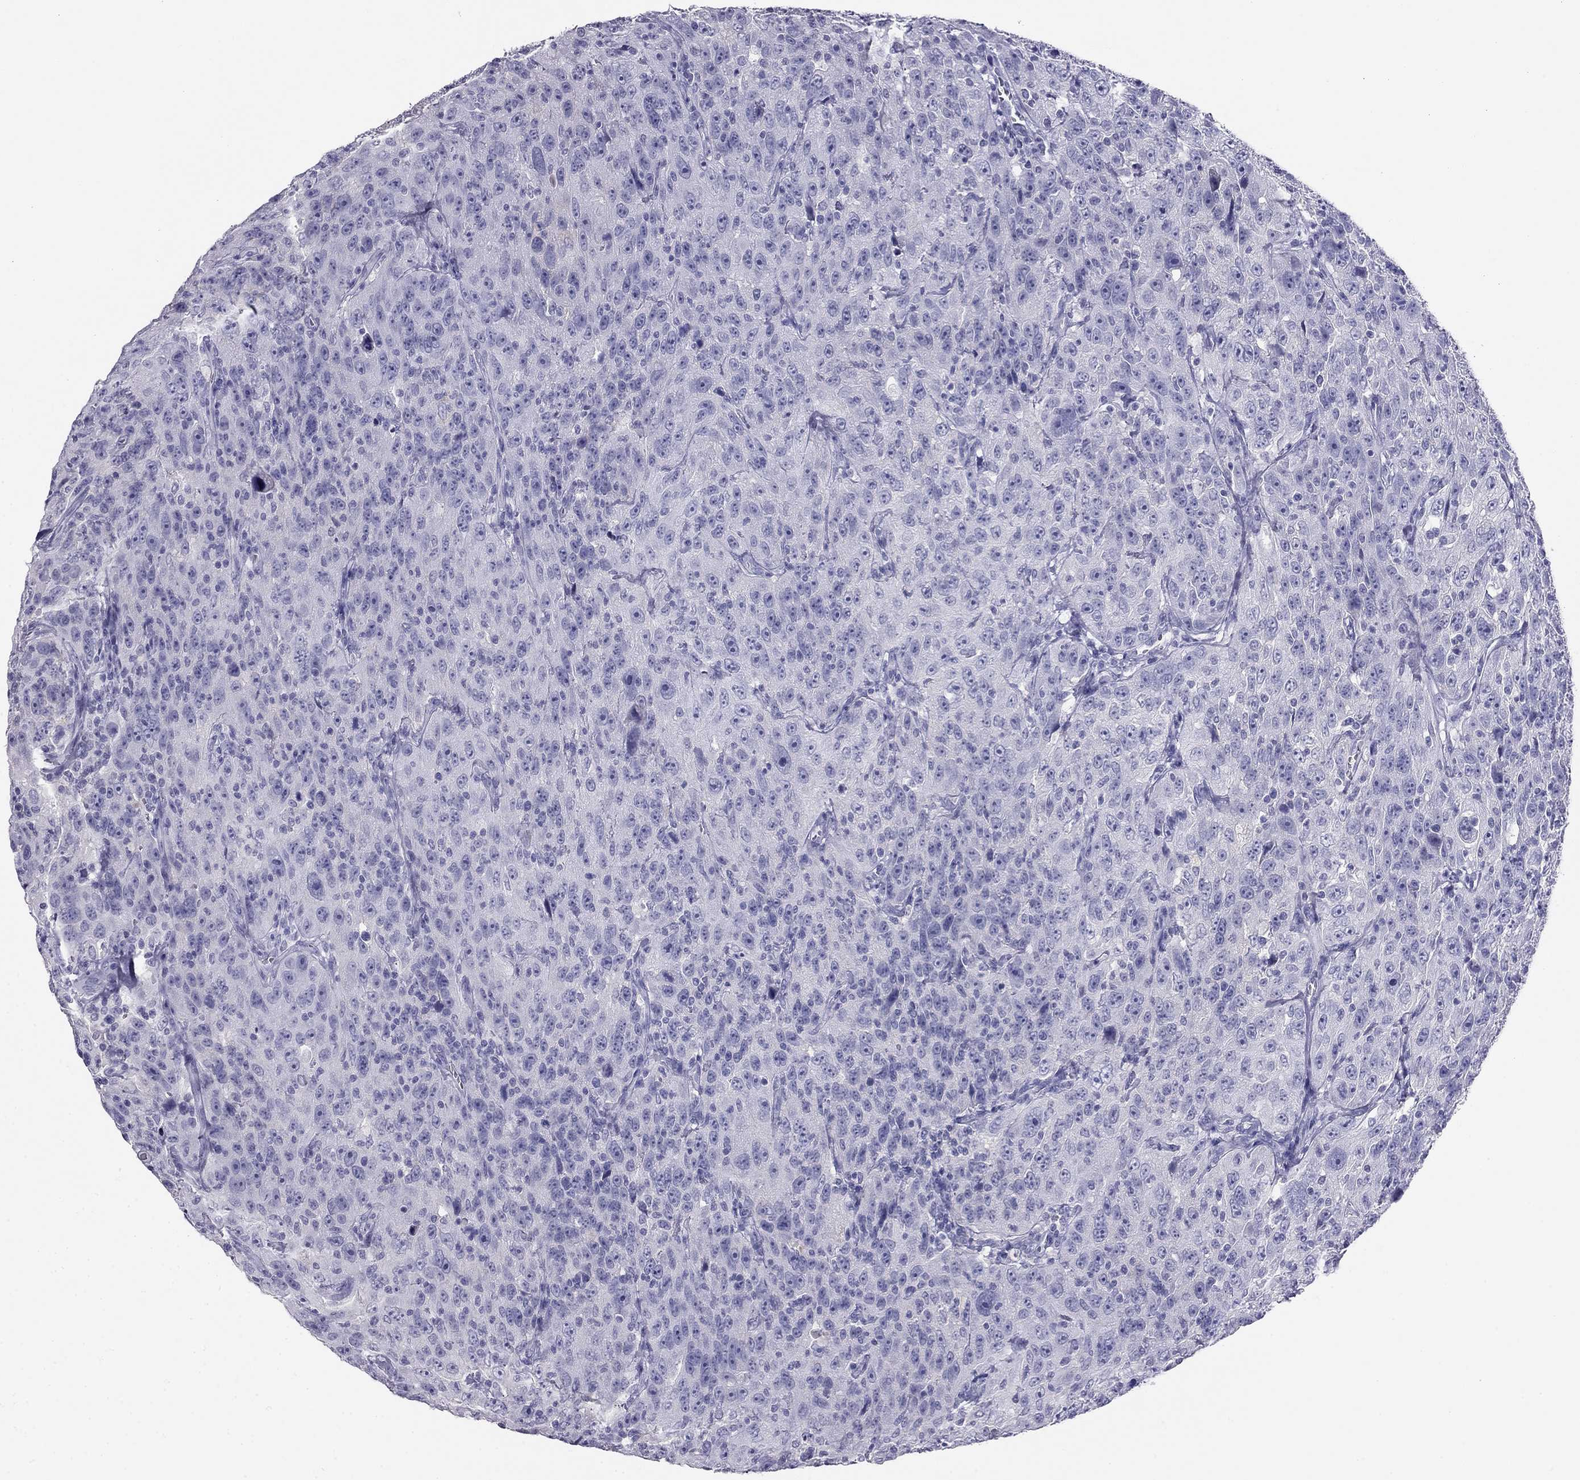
{"staining": {"intensity": "negative", "quantity": "none", "location": "none"}, "tissue": "urothelial cancer", "cell_type": "Tumor cells", "image_type": "cancer", "snomed": [{"axis": "morphology", "description": "Urothelial carcinoma, NOS"}, {"axis": "morphology", "description": "Urothelial carcinoma, High grade"}, {"axis": "topography", "description": "Urinary bladder"}], "caption": "The histopathology image exhibits no staining of tumor cells in urothelial cancer.", "gene": "KLRG1", "patient": {"sex": "female", "age": 73}}